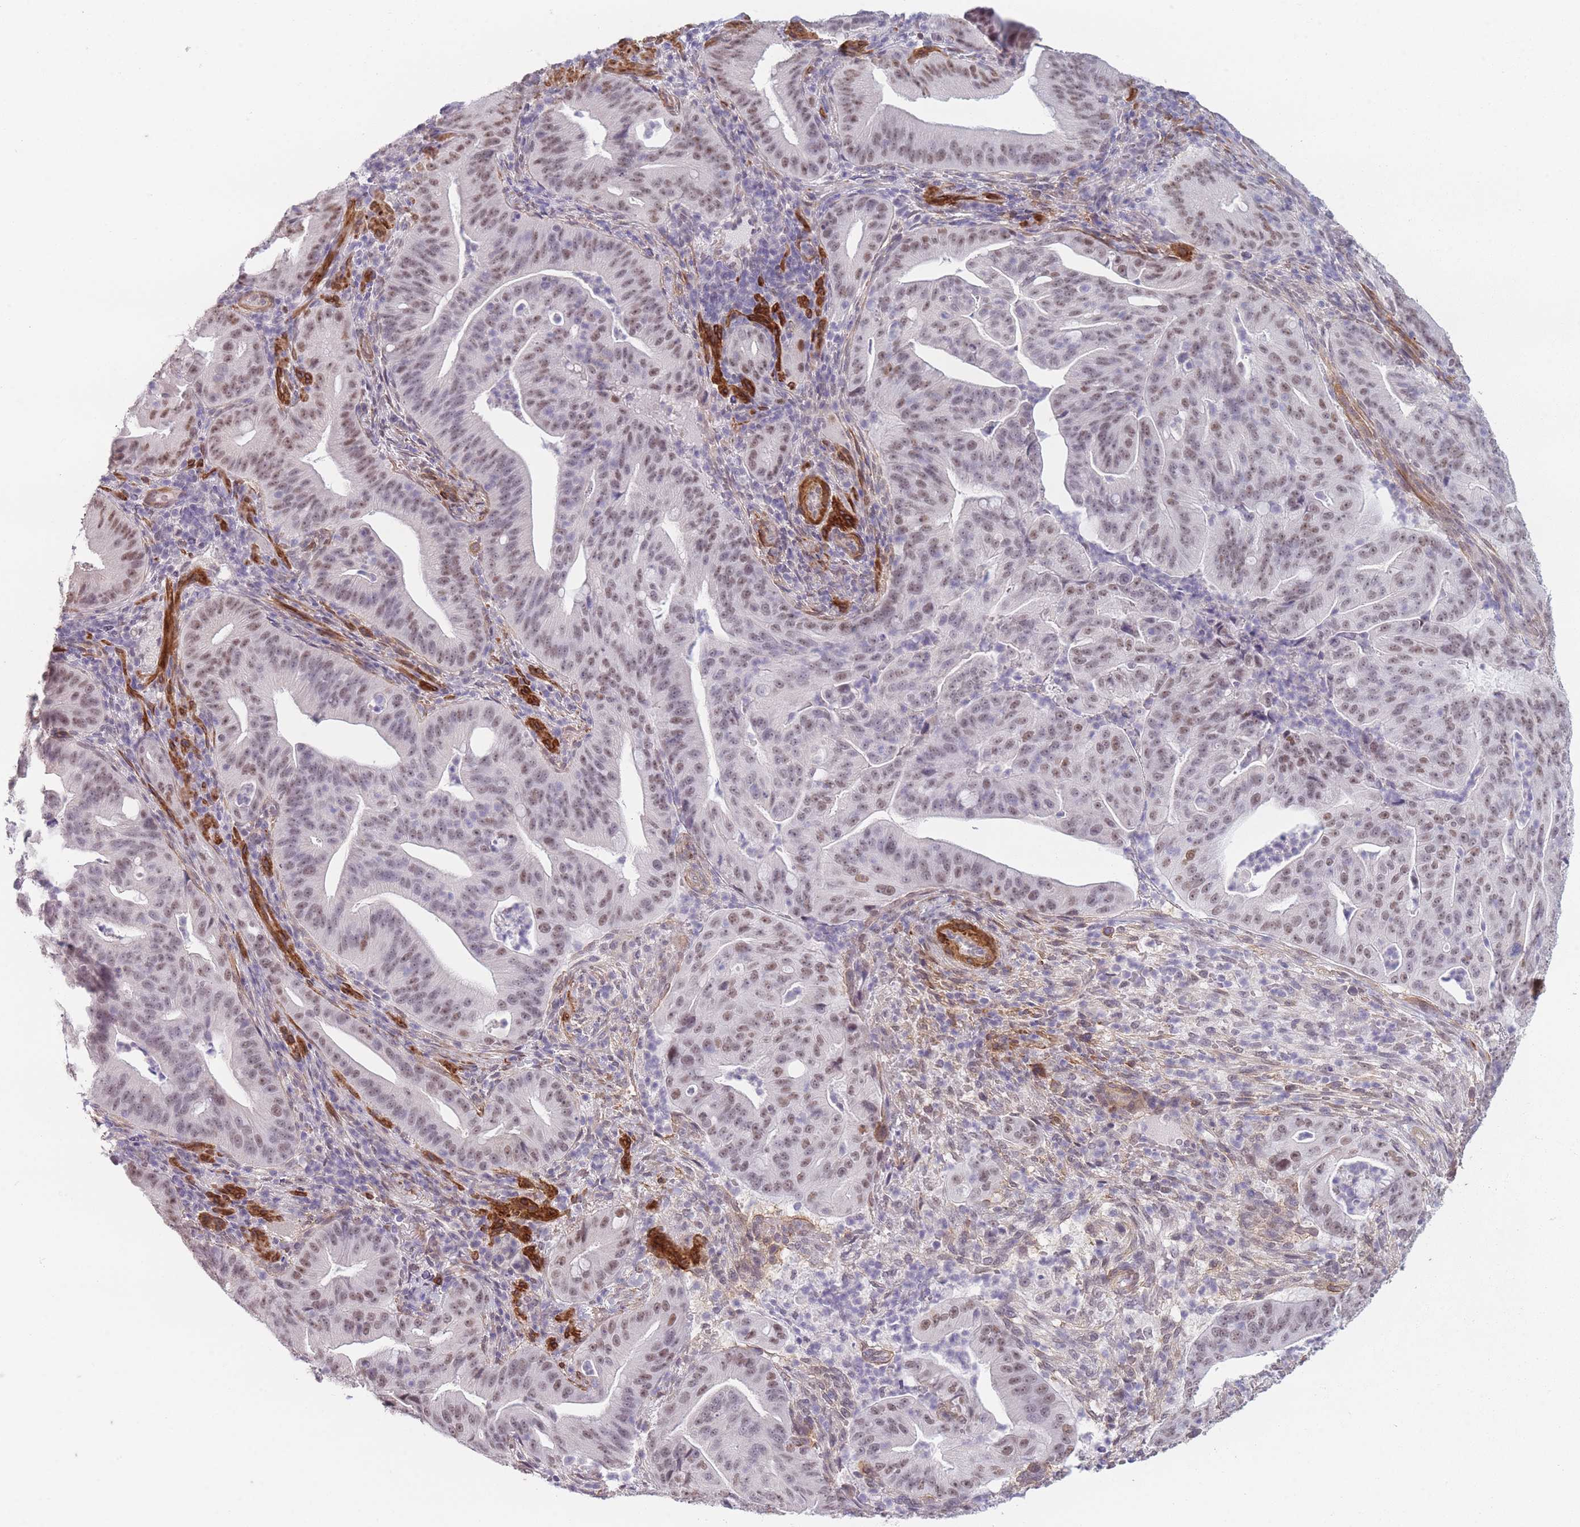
{"staining": {"intensity": "moderate", "quantity": ">75%", "location": "nuclear"}, "tissue": "pancreatic cancer", "cell_type": "Tumor cells", "image_type": "cancer", "snomed": [{"axis": "morphology", "description": "Adenocarcinoma, NOS"}, {"axis": "topography", "description": "Pancreas"}], "caption": "IHC of adenocarcinoma (pancreatic) displays medium levels of moderate nuclear positivity in approximately >75% of tumor cells.", "gene": "SIN3B", "patient": {"sex": "male", "age": 71}}